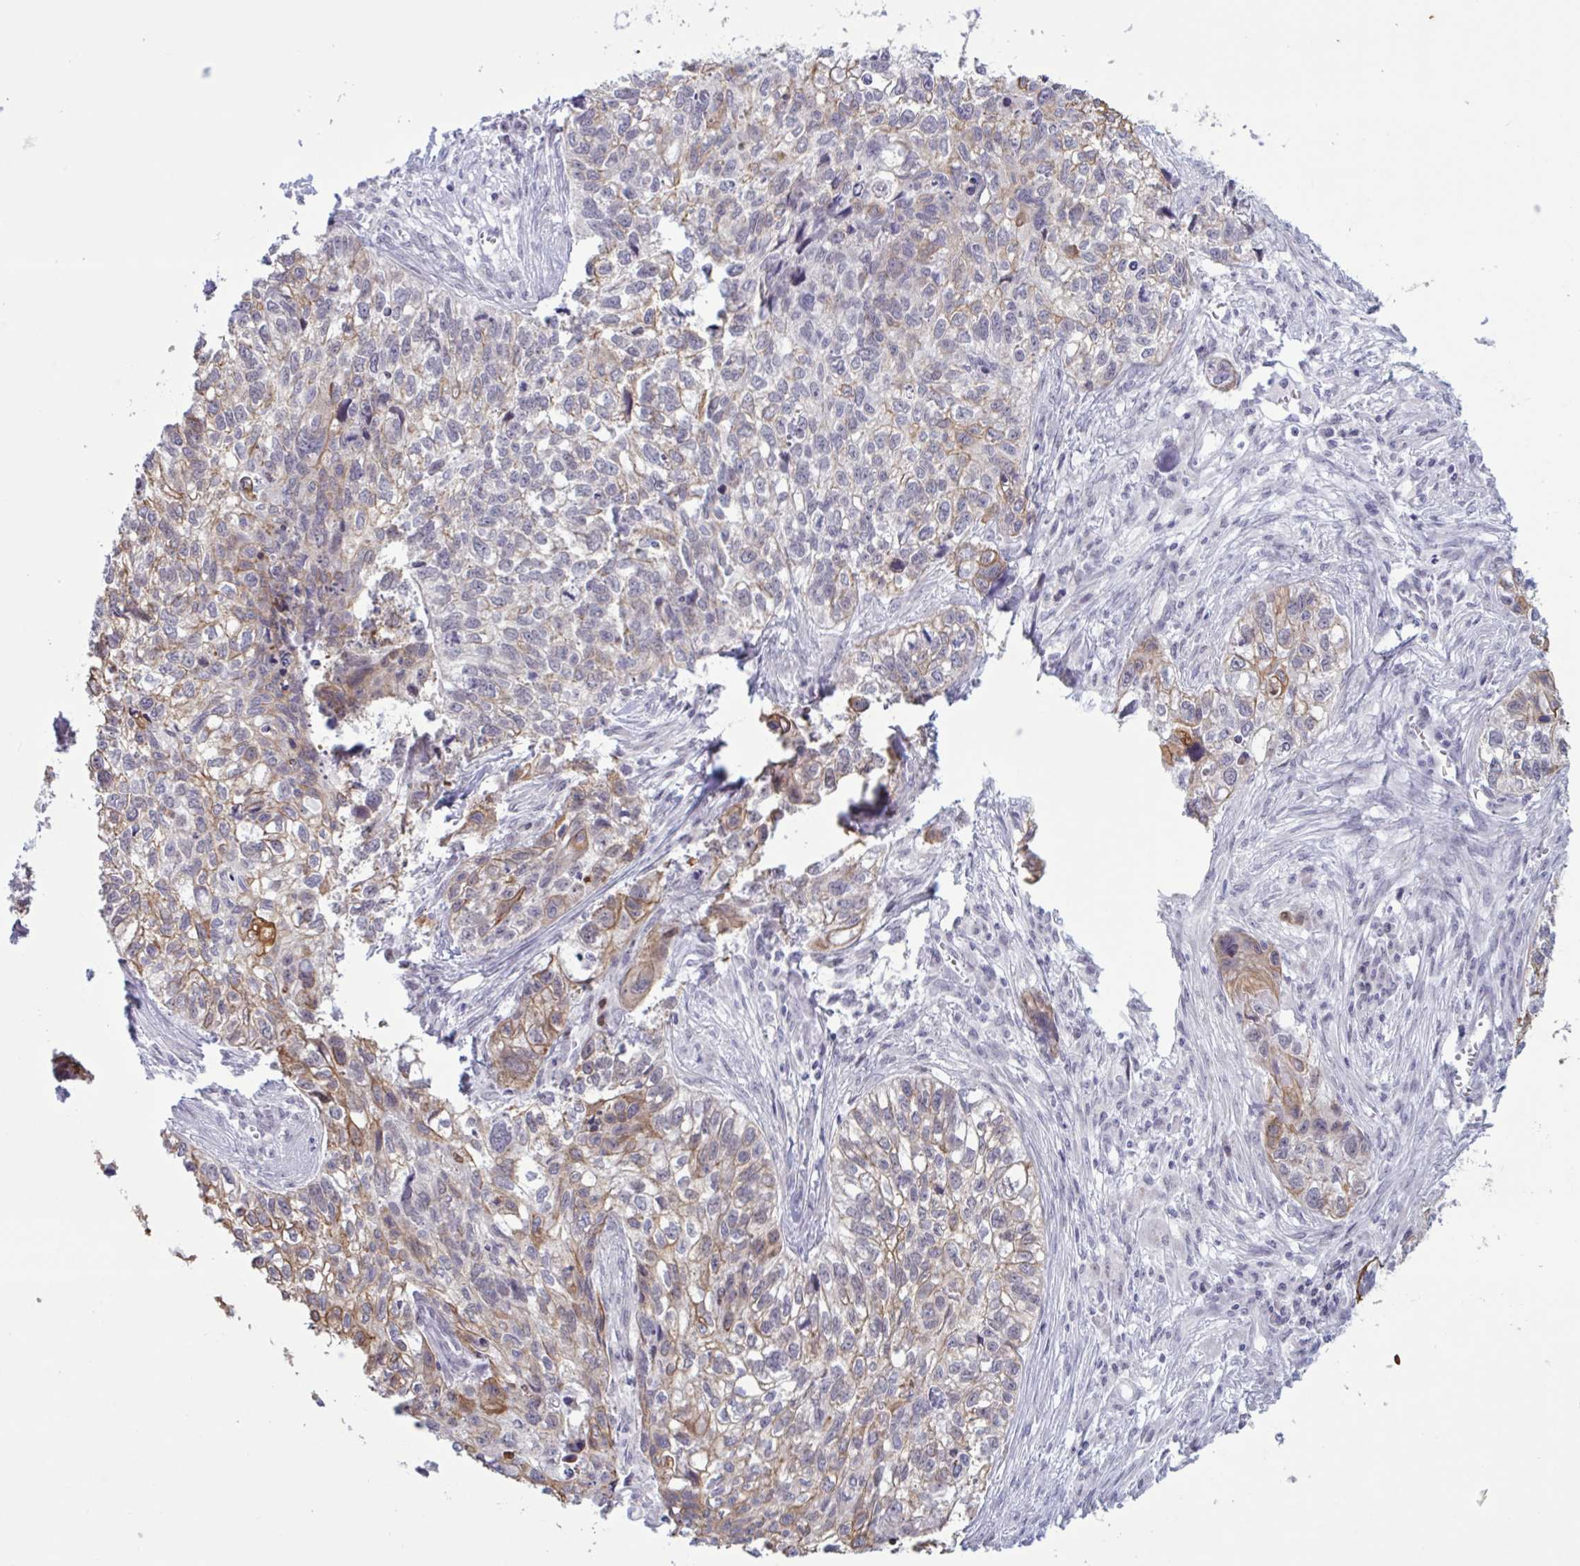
{"staining": {"intensity": "moderate", "quantity": "25%-75%", "location": "cytoplasmic/membranous"}, "tissue": "lung cancer", "cell_type": "Tumor cells", "image_type": "cancer", "snomed": [{"axis": "morphology", "description": "Squamous cell carcinoma, NOS"}, {"axis": "topography", "description": "Lung"}], "caption": "This is an image of IHC staining of lung cancer (squamous cell carcinoma), which shows moderate expression in the cytoplasmic/membranous of tumor cells.", "gene": "PRMT6", "patient": {"sex": "male", "age": 74}}